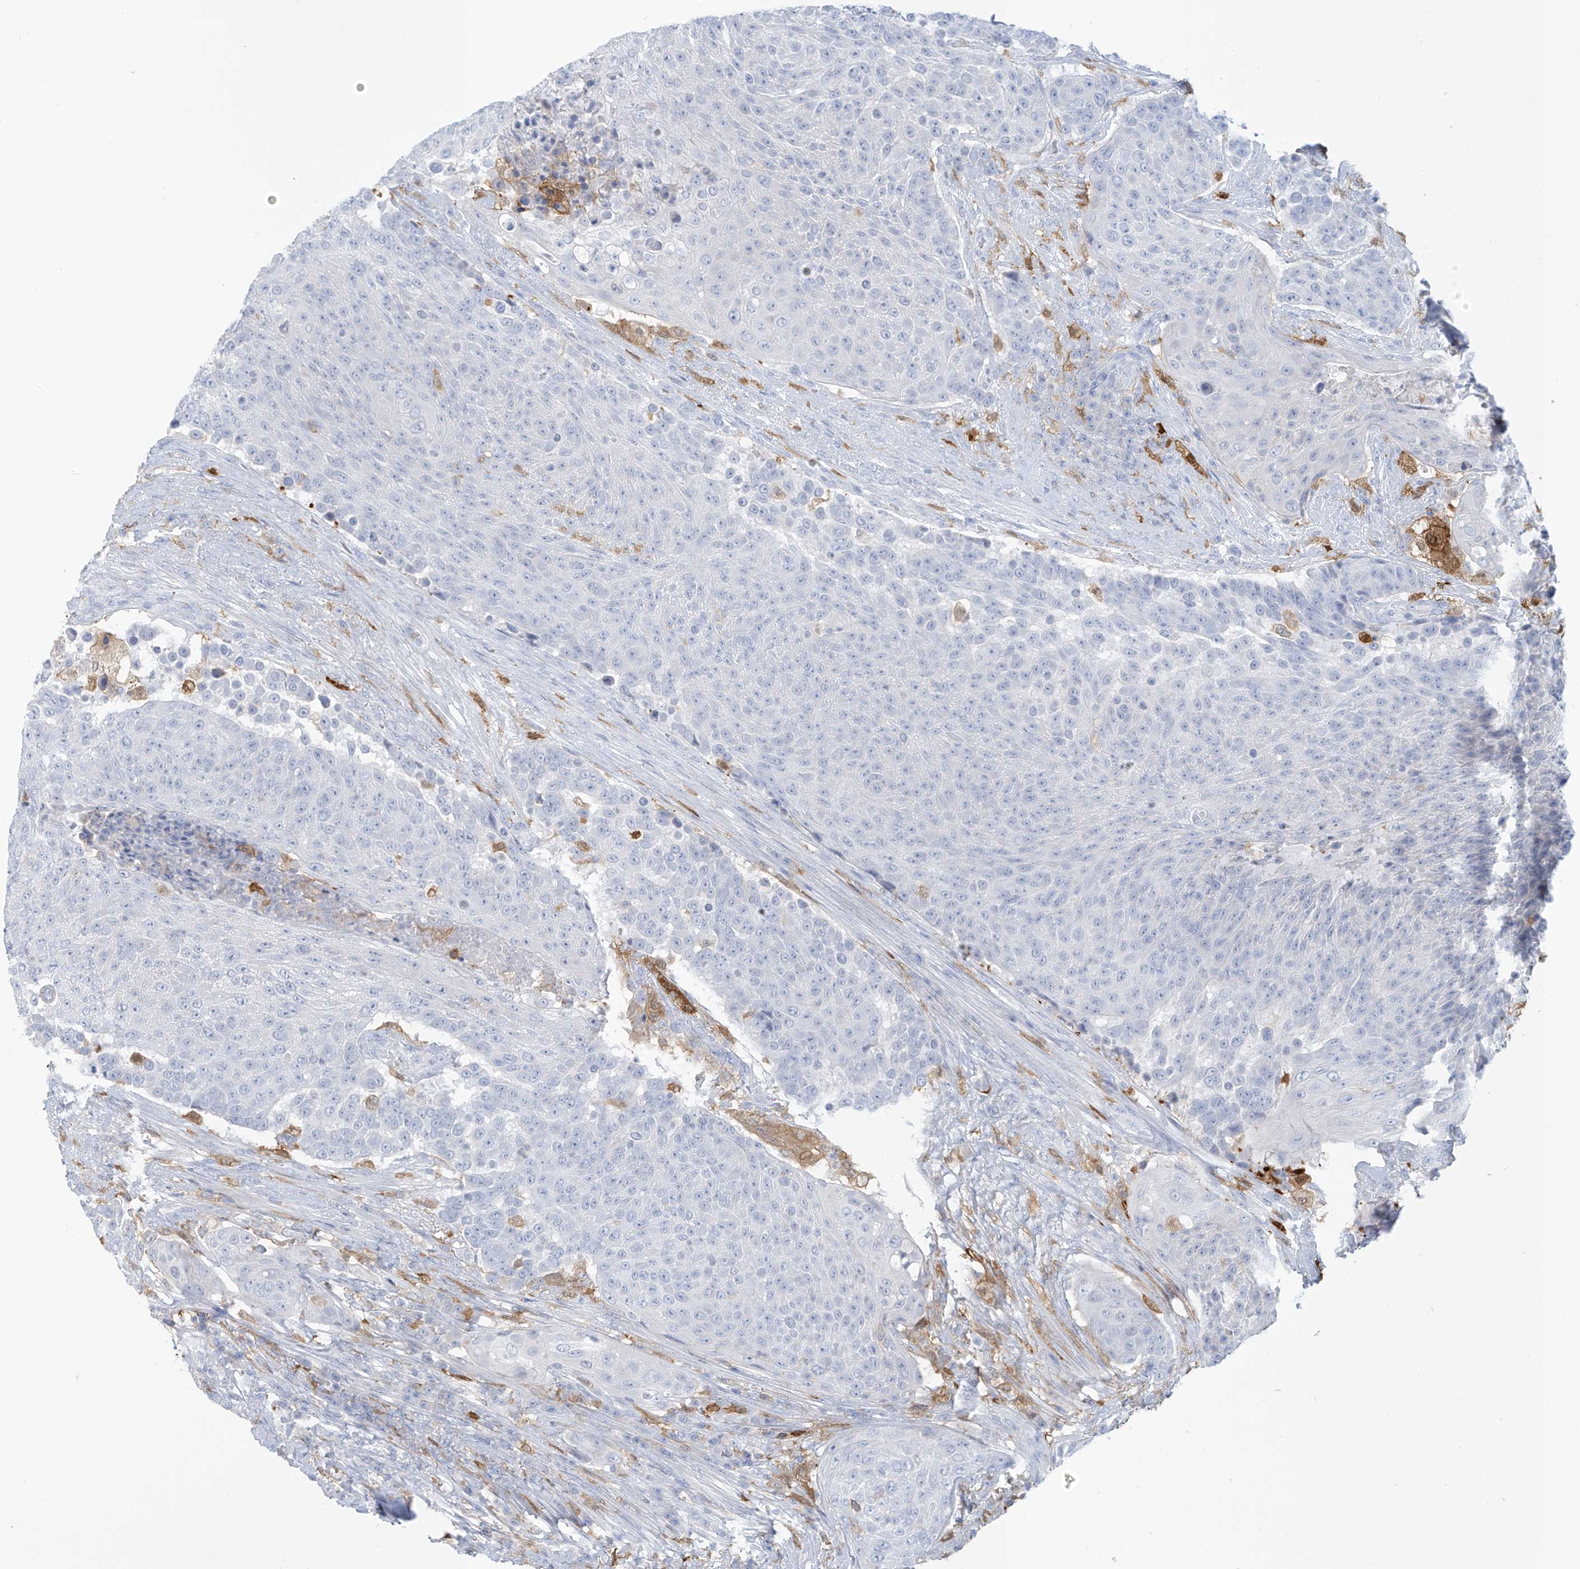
{"staining": {"intensity": "negative", "quantity": "none", "location": "none"}, "tissue": "urothelial cancer", "cell_type": "Tumor cells", "image_type": "cancer", "snomed": [{"axis": "morphology", "description": "Urothelial carcinoma, High grade"}, {"axis": "topography", "description": "Urinary bladder"}], "caption": "A micrograph of human urothelial cancer is negative for staining in tumor cells. (Stains: DAB immunohistochemistry (IHC) with hematoxylin counter stain, Microscopy: brightfield microscopy at high magnification).", "gene": "TRMT2B", "patient": {"sex": "female", "age": 63}}